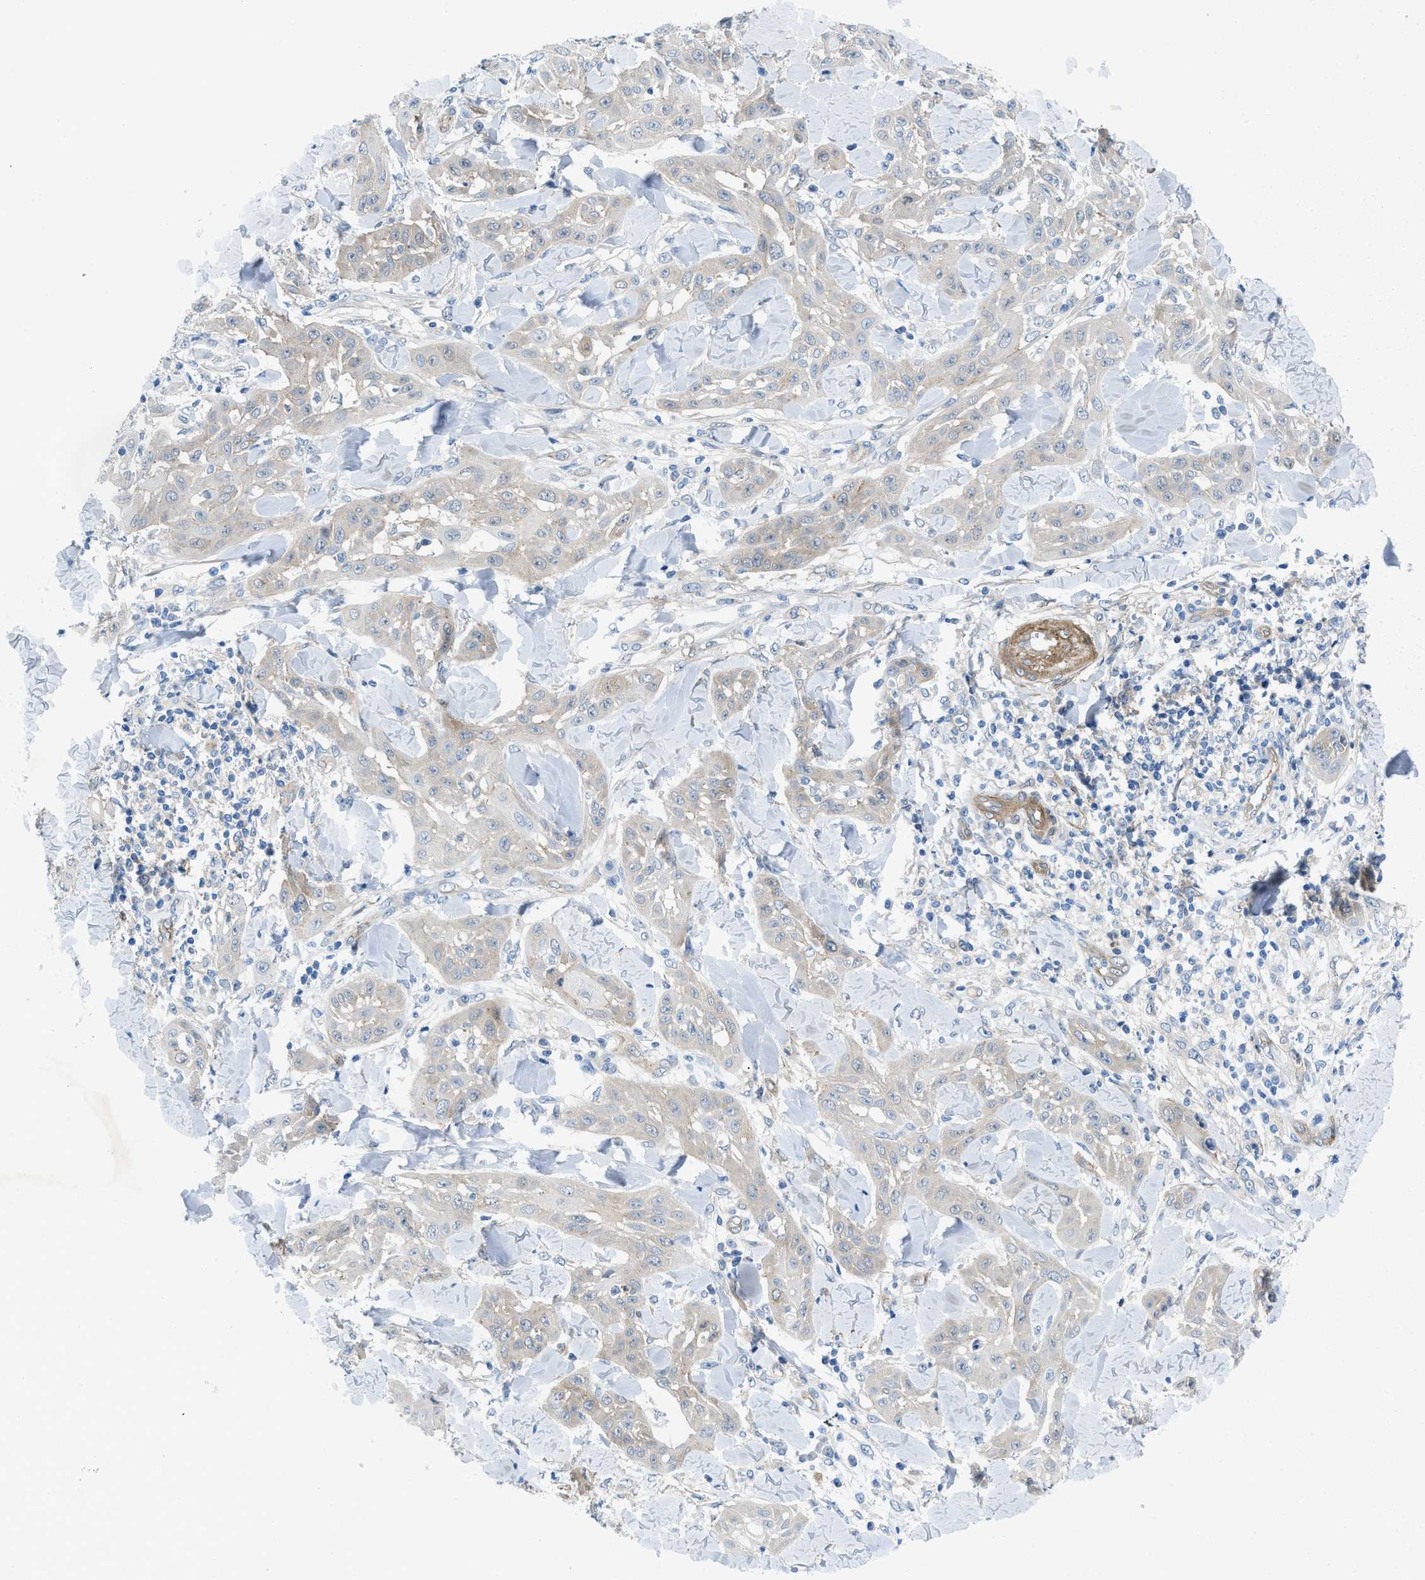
{"staining": {"intensity": "negative", "quantity": "none", "location": "none"}, "tissue": "skin cancer", "cell_type": "Tumor cells", "image_type": "cancer", "snomed": [{"axis": "morphology", "description": "Squamous cell carcinoma, NOS"}, {"axis": "topography", "description": "Skin"}], "caption": "Tumor cells are negative for protein expression in human squamous cell carcinoma (skin).", "gene": "PDLIM5", "patient": {"sex": "male", "age": 24}}